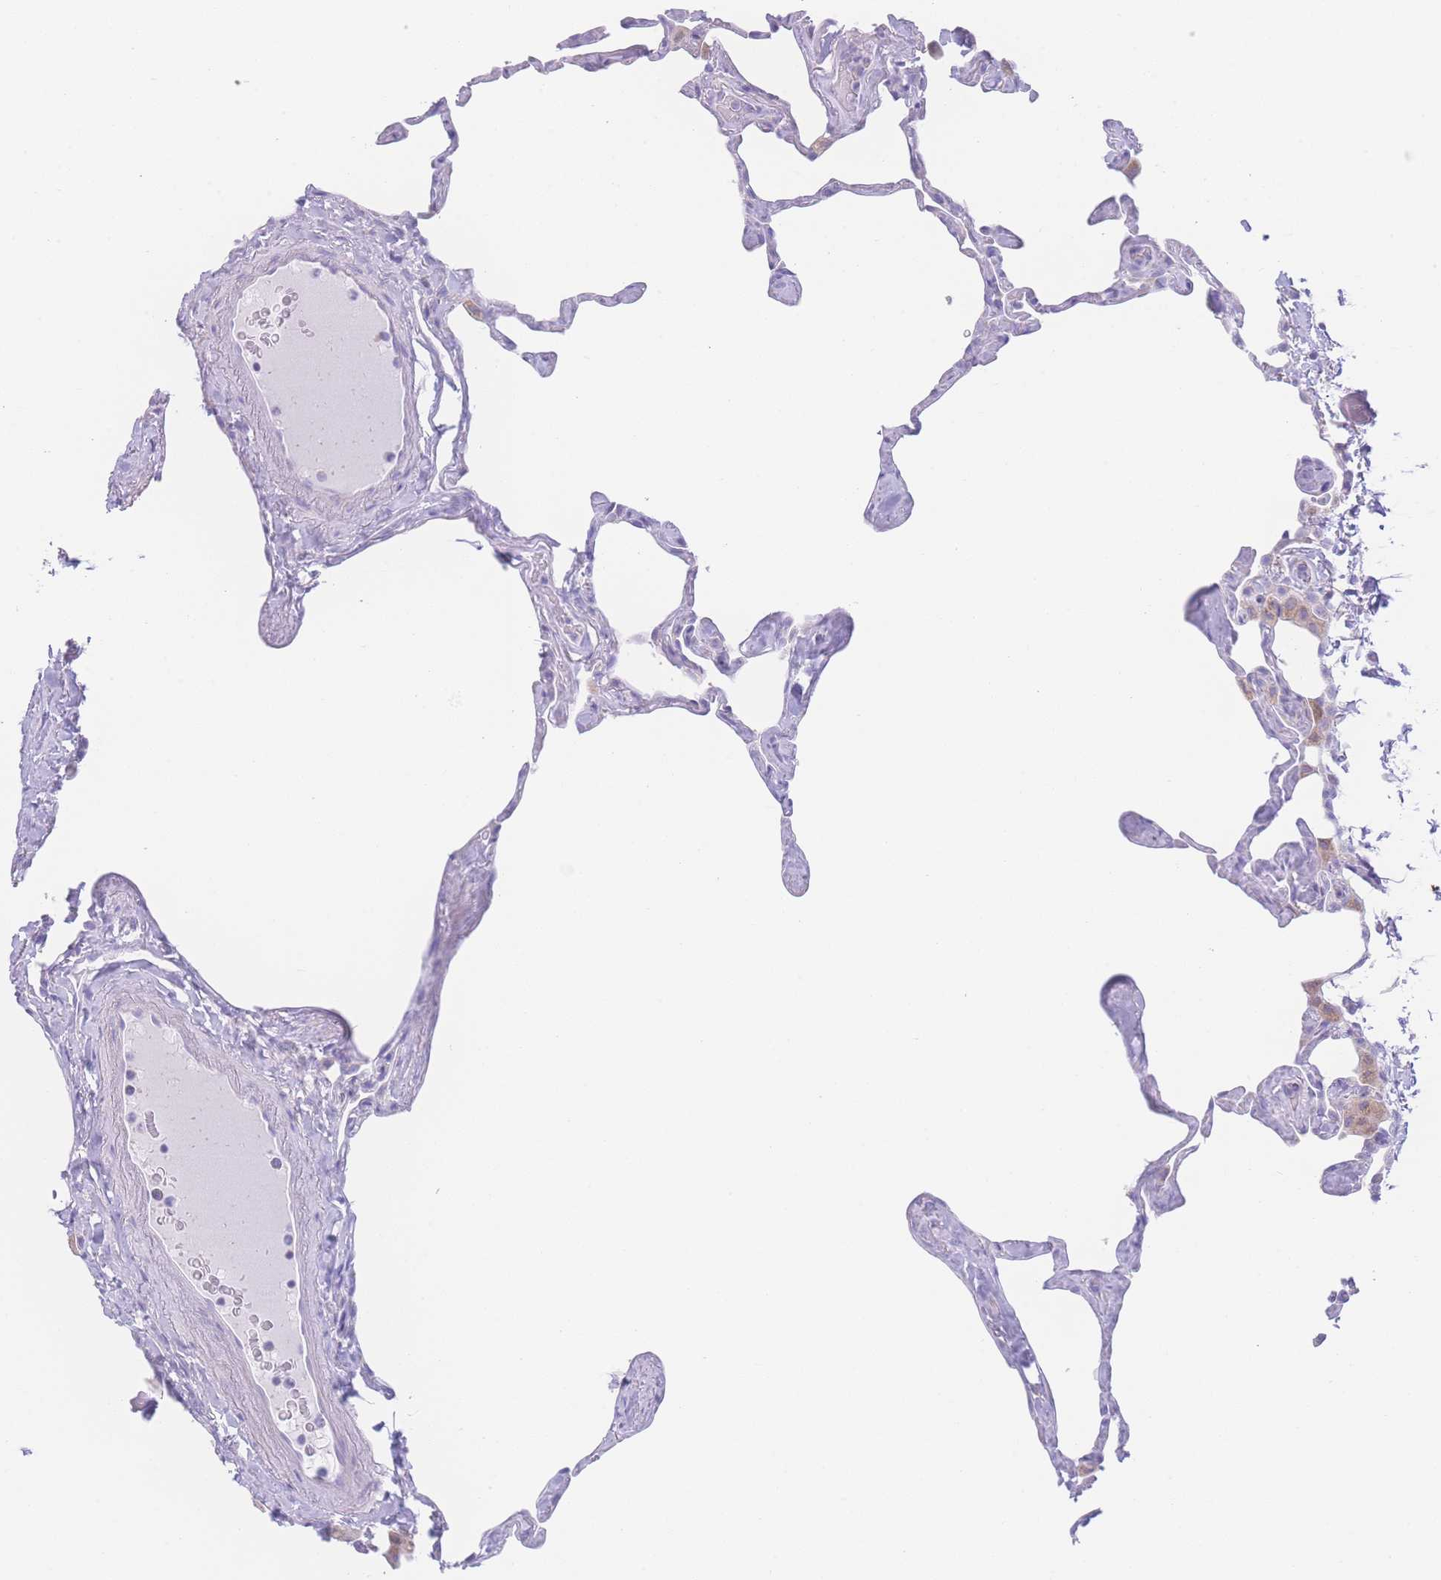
{"staining": {"intensity": "negative", "quantity": "none", "location": "none"}, "tissue": "lung", "cell_type": "Alveolar cells", "image_type": "normal", "snomed": [{"axis": "morphology", "description": "Normal tissue, NOS"}, {"axis": "topography", "description": "Lung"}], "caption": "An immunohistochemistry (IHC) histopathology image of unremarkable lung is shown. There is no staining in alveolar cells of lung.", "gene": "NBEAL1", "patient": {"sex": "male", "age": 65}}